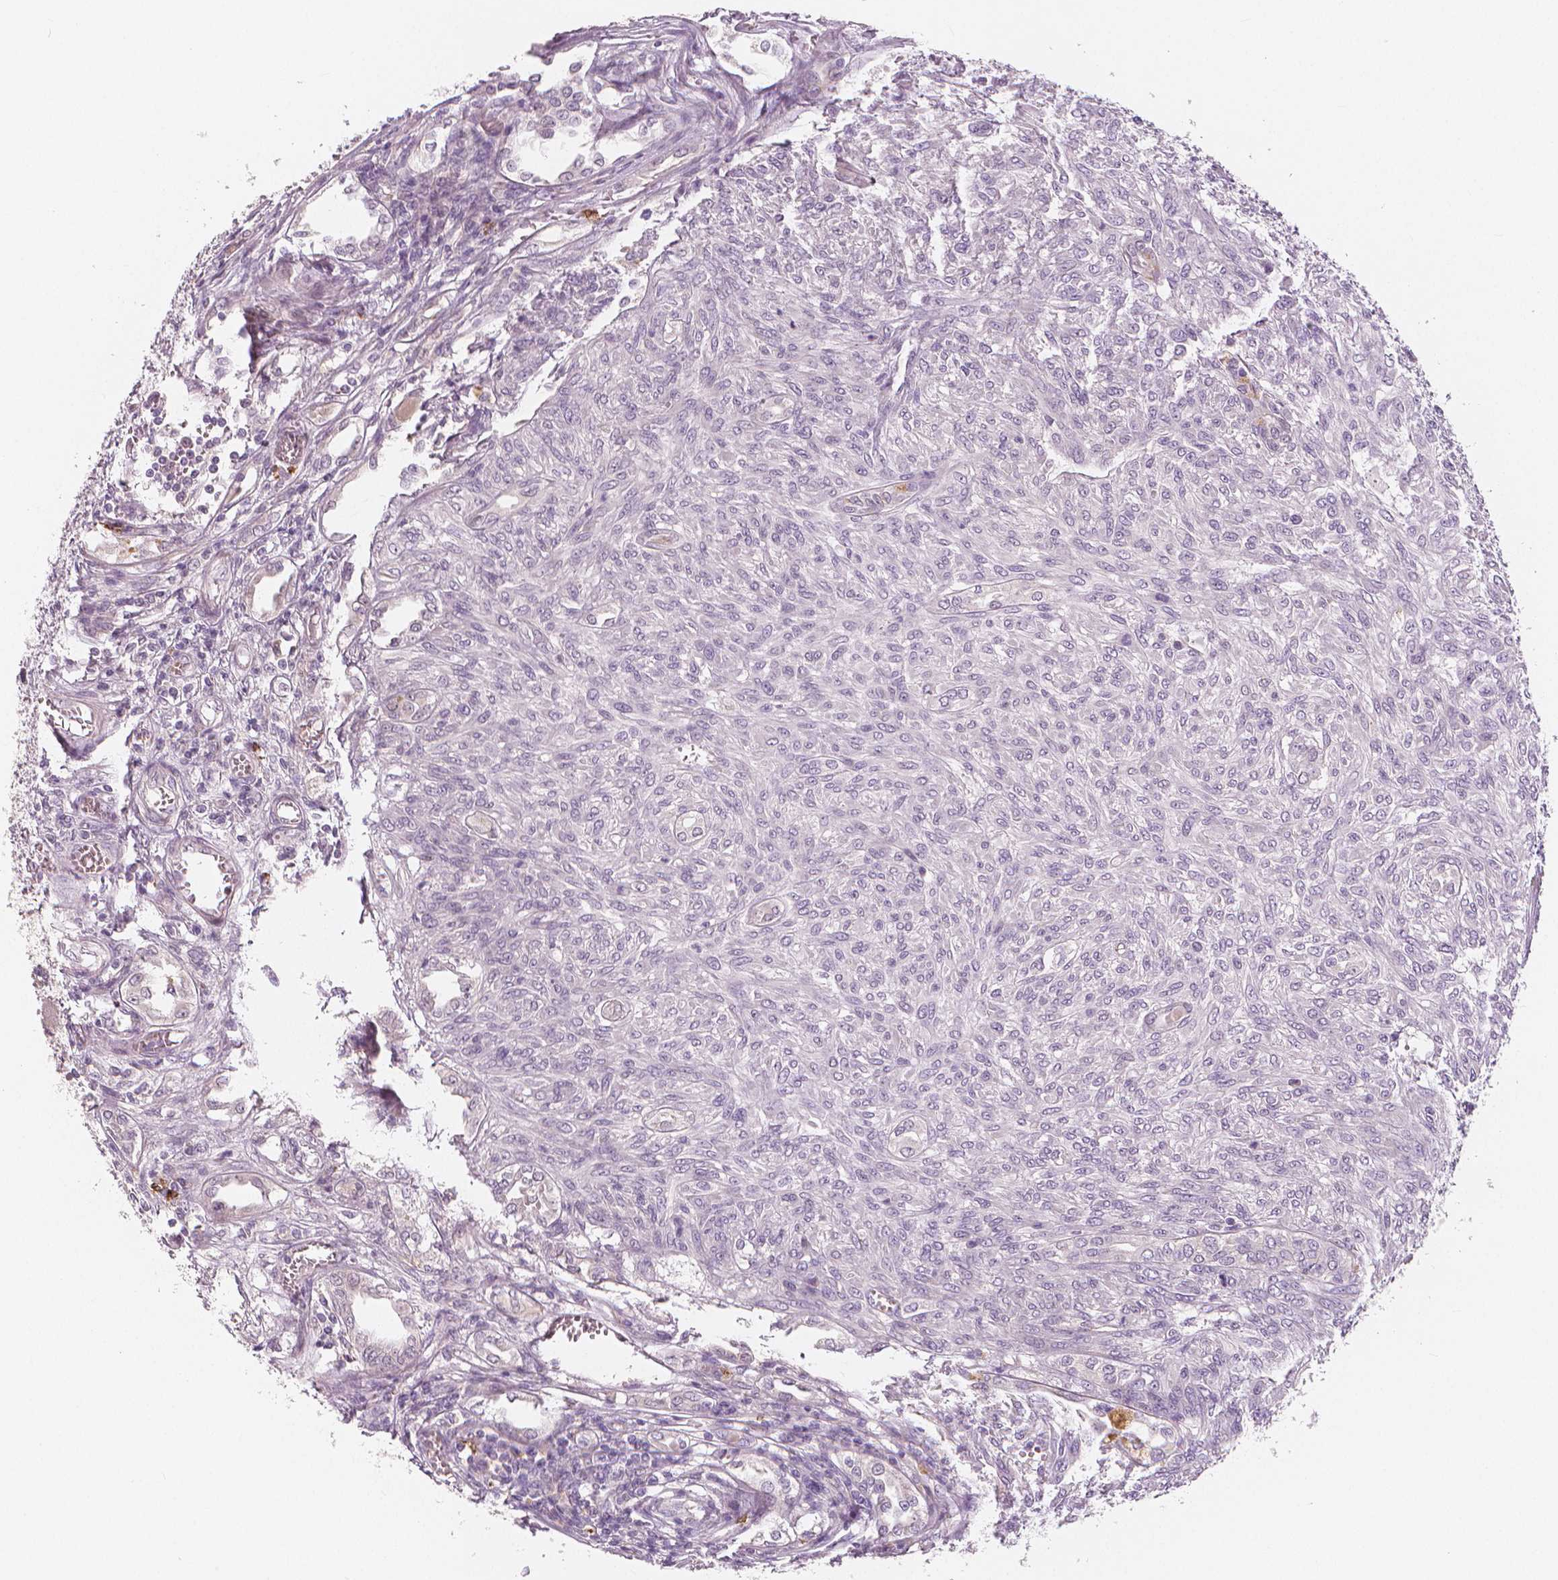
{"staining": {"intensity": "negative", "quantity": "none", "location": "none"}, "tissue": "renal cancer", "cell_type": "Tumor cells", "image_type": "cancer", "snomed": [{"axis": "morphology", "description": "Adenocarcinoma, NOS"}, {"axis": "topography", "description": "Kidney"}], "caption": "Adenocarcinoma (renal) was stained to show a protein in brown. There is no significant expression in tumor cells. Brightfield microscopy of immunohistochemistry (IHC) stained with DAB (3,3'-diaminobenzidine) (brown) and hematoxylin (blue), captured at high magnification.", "gene": "RNASE7", "patient": {"sex": "male", "age": 58}}